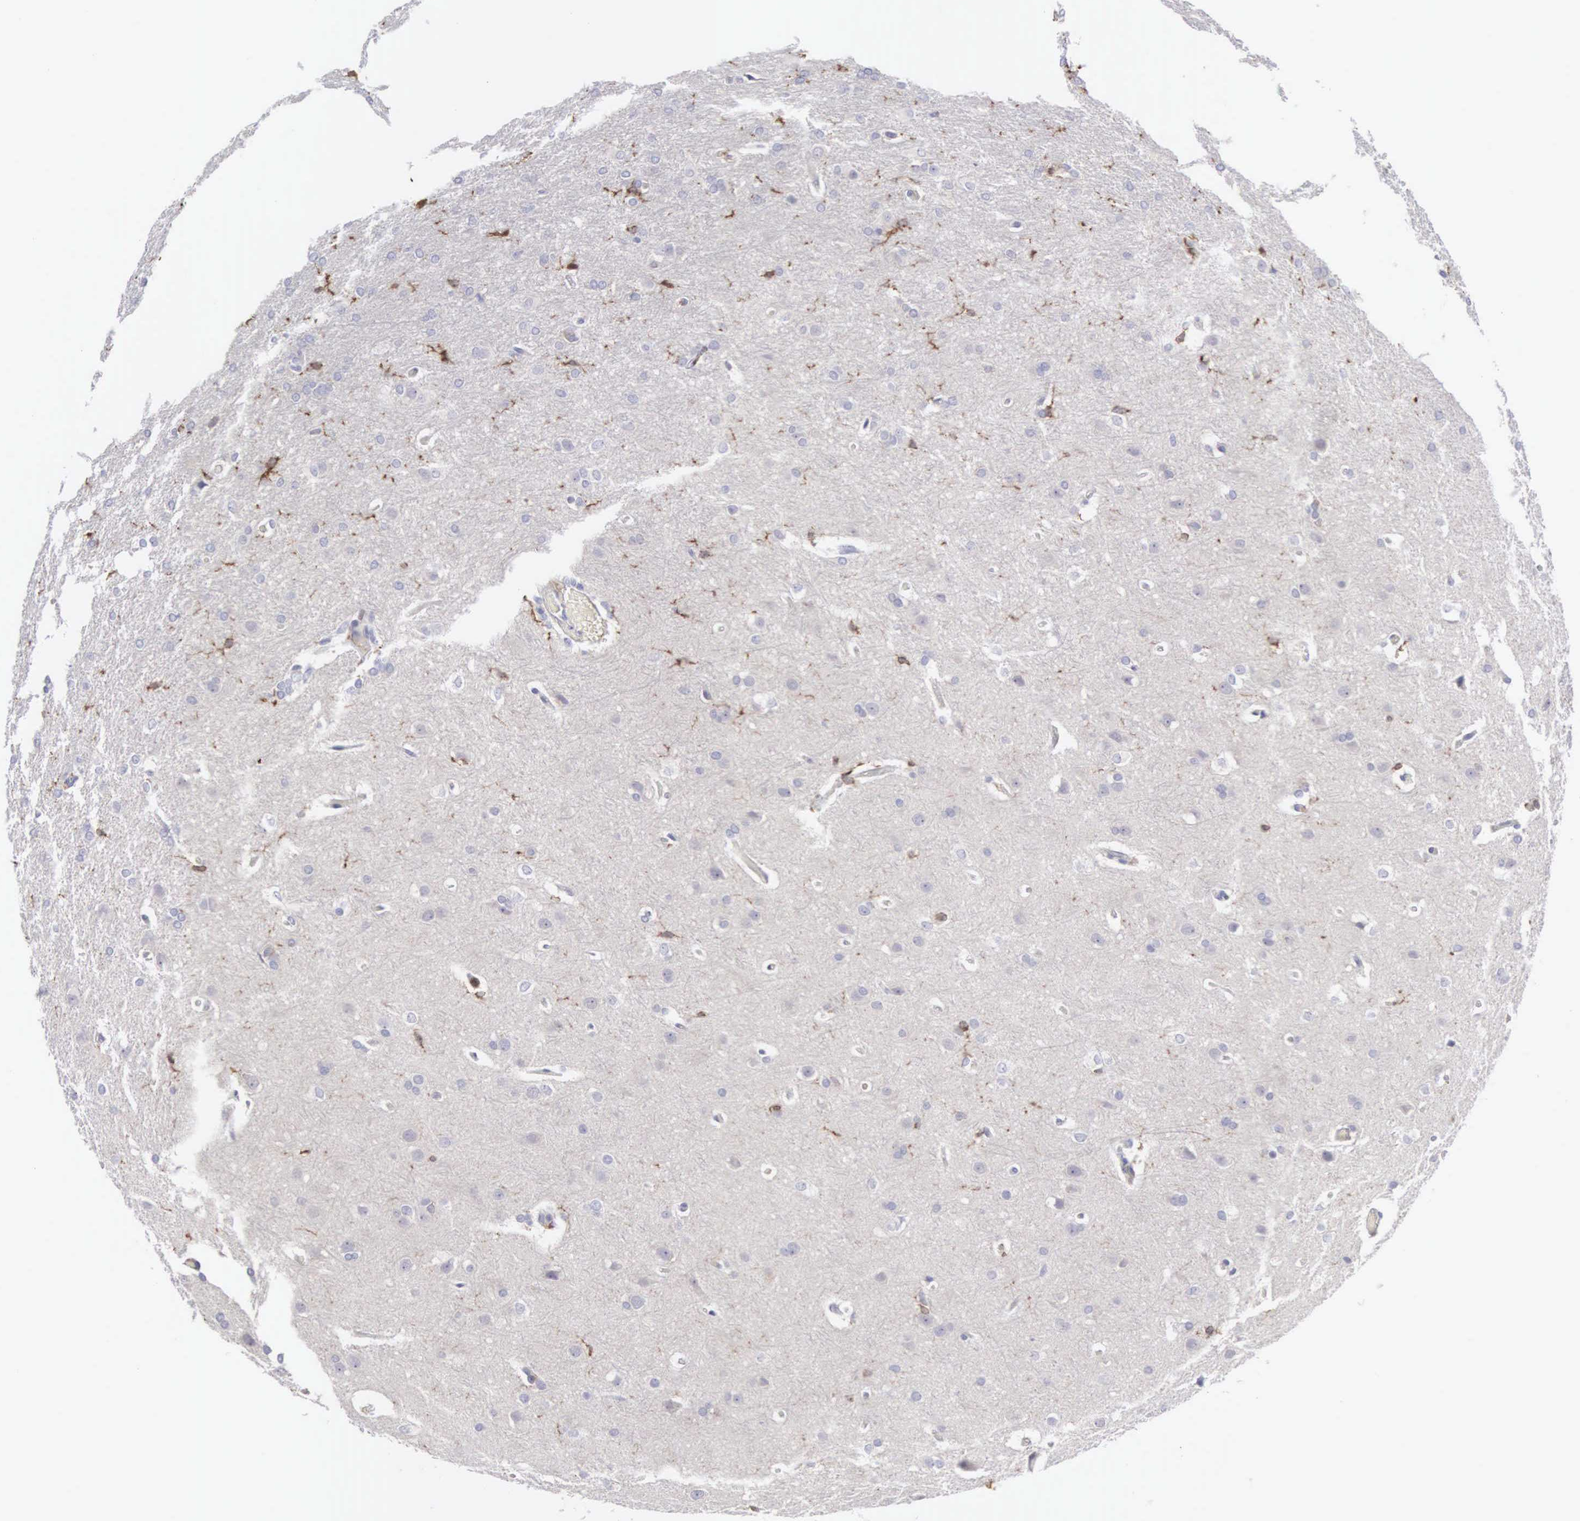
{"staining": {"intensity": "weak", "quantity": "<25%", "location": "cytoplasmic/membranous,nuclear"}, "tissue": "glioma", "cell_type": "Tumor cells", "image_type": "cancer", "snomed": [{"axis": "morphology", "description": "Glioma, malignant, High grade"}, {"axis": "topography", "description": "Brain"}], "caption": "The micrograph exhibits no significant positivity in tumor cells of malignant high-grade glioma.", "gene": "SH3BP1", "patient": {"sex": "male", "age": 68}}